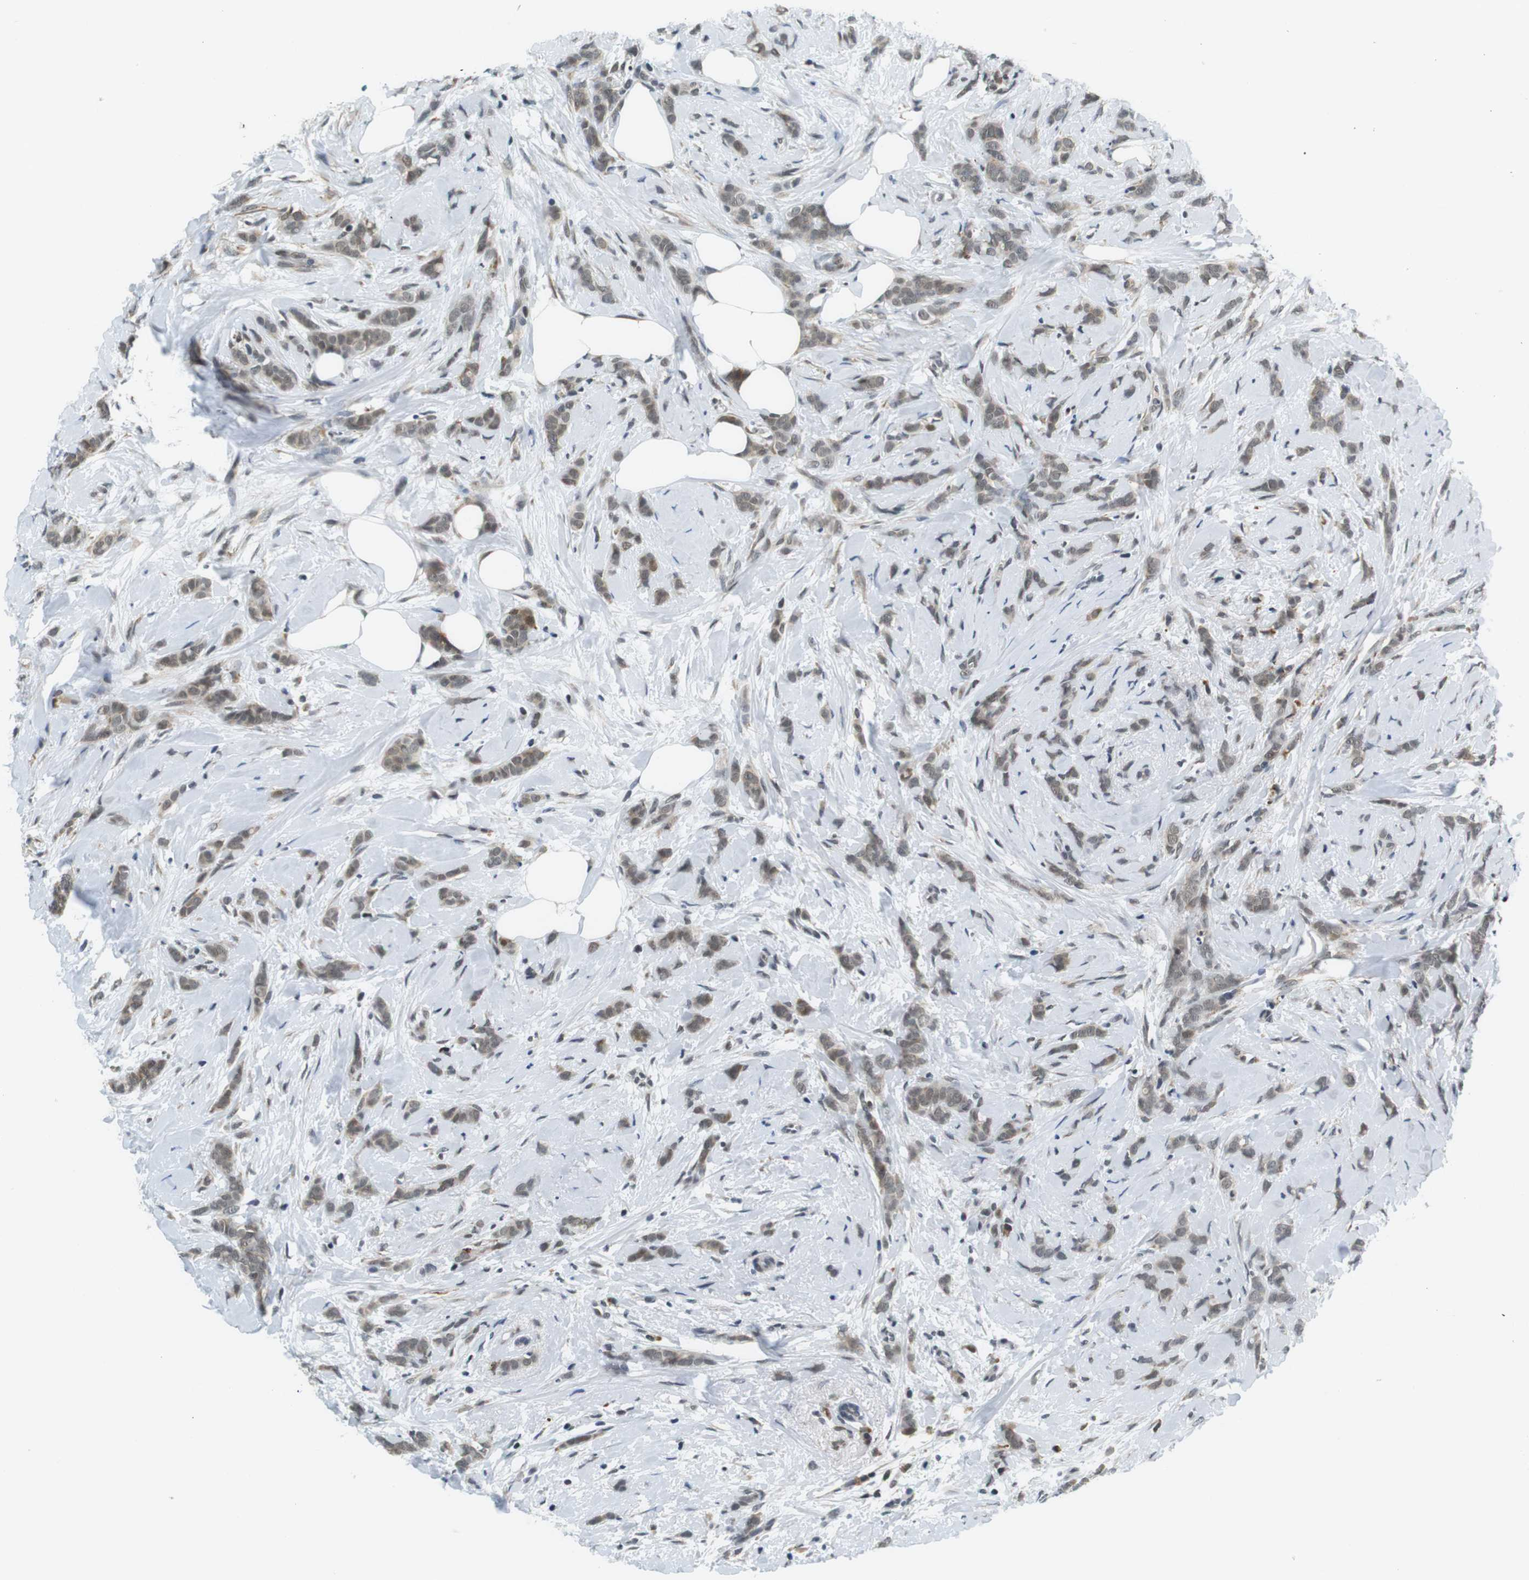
{"staining": {"intensity": "weak", "quantity": ">75%", "location": "cytoplasmic/membranous,nuclear"}, "tissue": "breast cancer", "cell_type": "Tumor cells", "image_type": "cancer", "snomed": [{"axis": "morphology", "description": "Lobular carcinoma, in situ"}, {"axis": "morphology", "description": "Lobular carcinoma"}, {"axis": "topography", "description": "Breast"}], "caption": "Breast cancer (lobular carcinoma) was stained to show a protein in brown. There is low levels of weak cytoplasmic/membranous and nuclear positivity in approximately >75% of tumor cells. (DAB IHC, brown staining for protein, blue staining for nuclei).", "gene": "RNF38", "patient": {"sex": "female", "age": 41}}